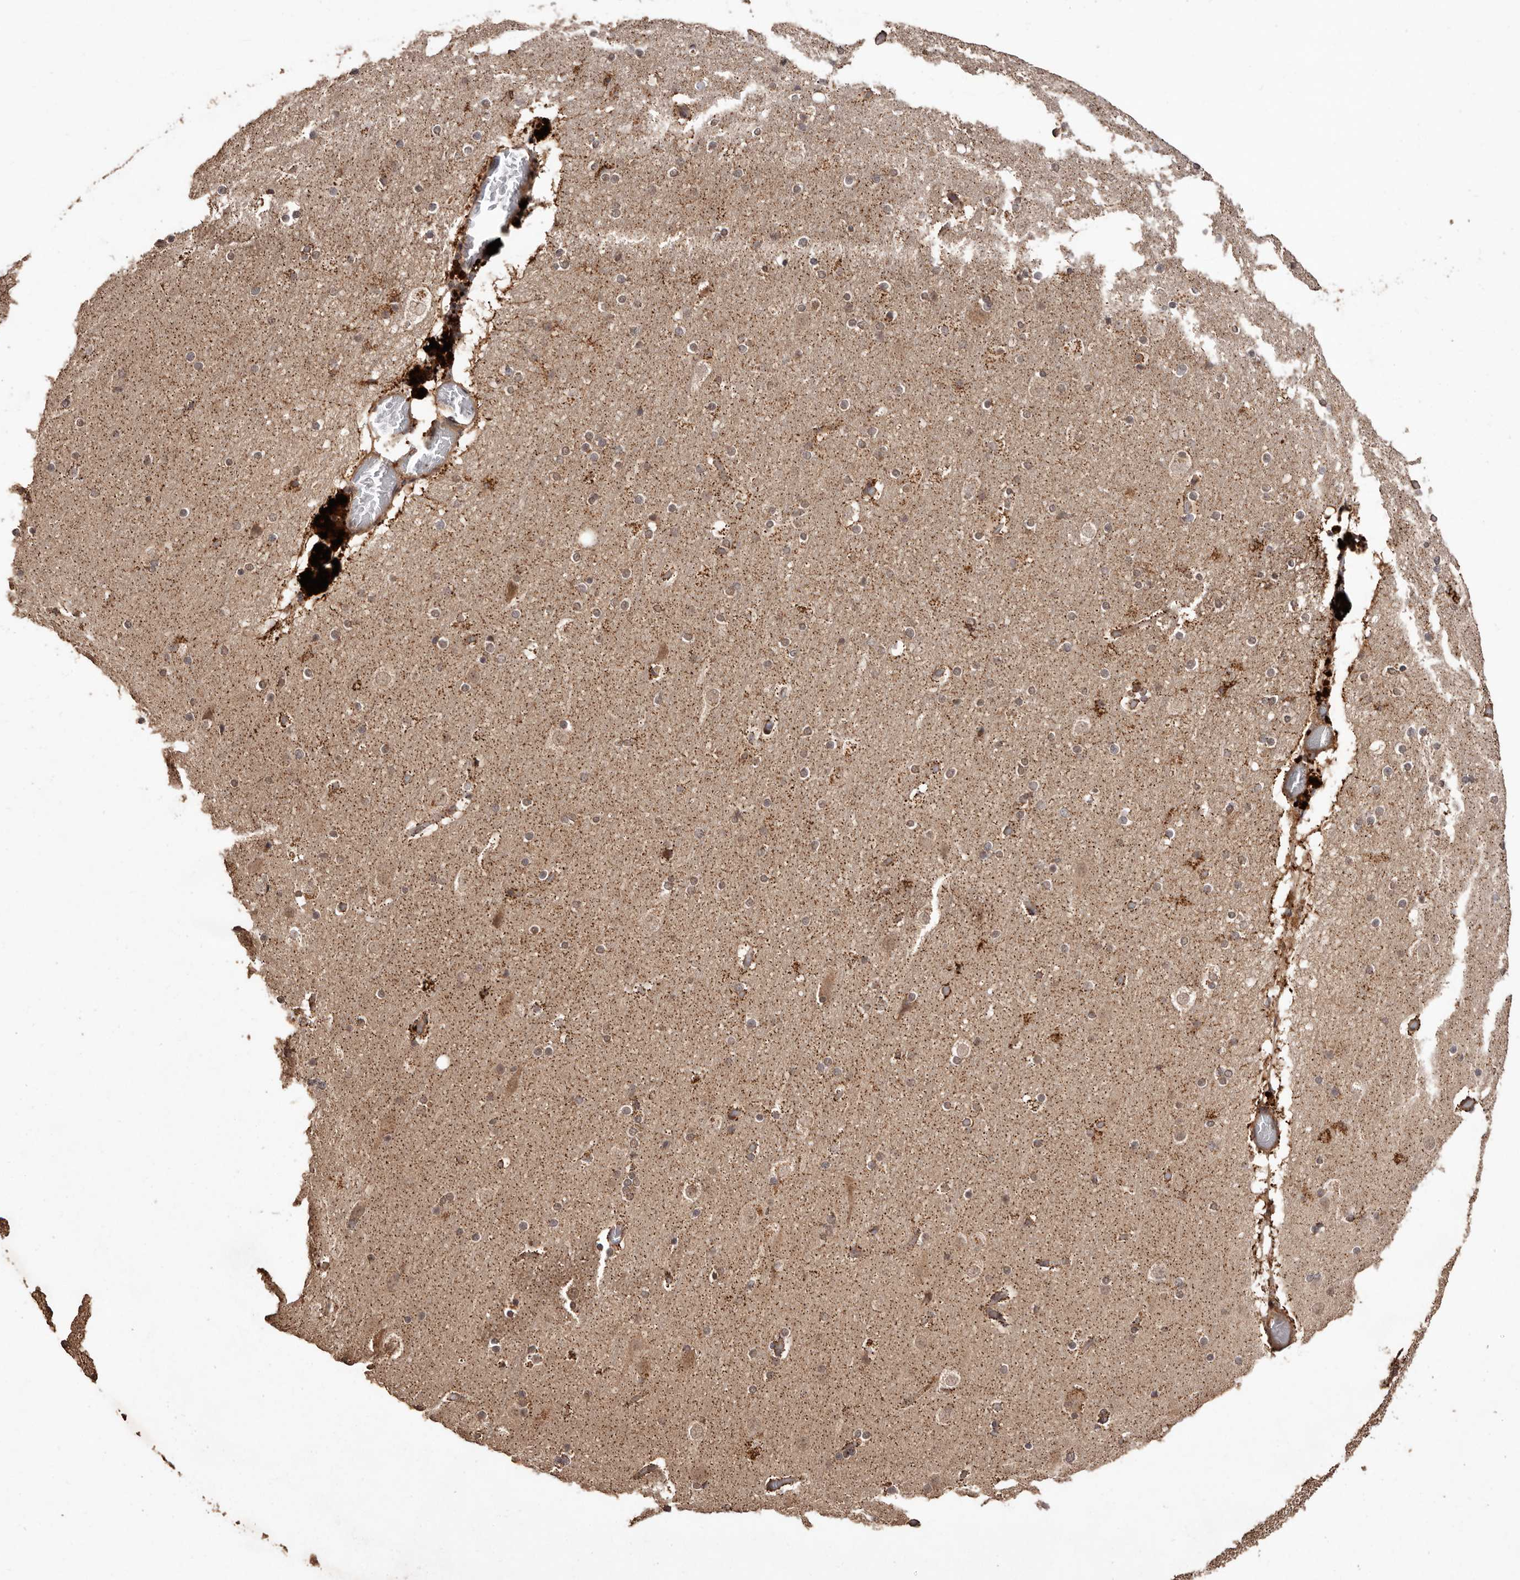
{"staining": {"intensity": "moderate", "quantity": ">75%", "location": "cytoplasmic/membranous"}, "tissue": "cerebral cortex", "cell_type": "Endothelial cells", "image_type": "normal", "snomed": [{"axis": "morphology", "description": "Normal tissue, NOS"}, {"axis": "topography", "description": "Cerebral cortex"}], "caption": "A medium amount of moderate cytoplasmic/membranous positivity is appreciated in about >75% of endothelial cells in unremarkable cerebral cortex. (Brightfield microscopy of DAB IHC at high magnification).", "gene": "RWDD1", "patient": {"sex": "male", "age": 57}}